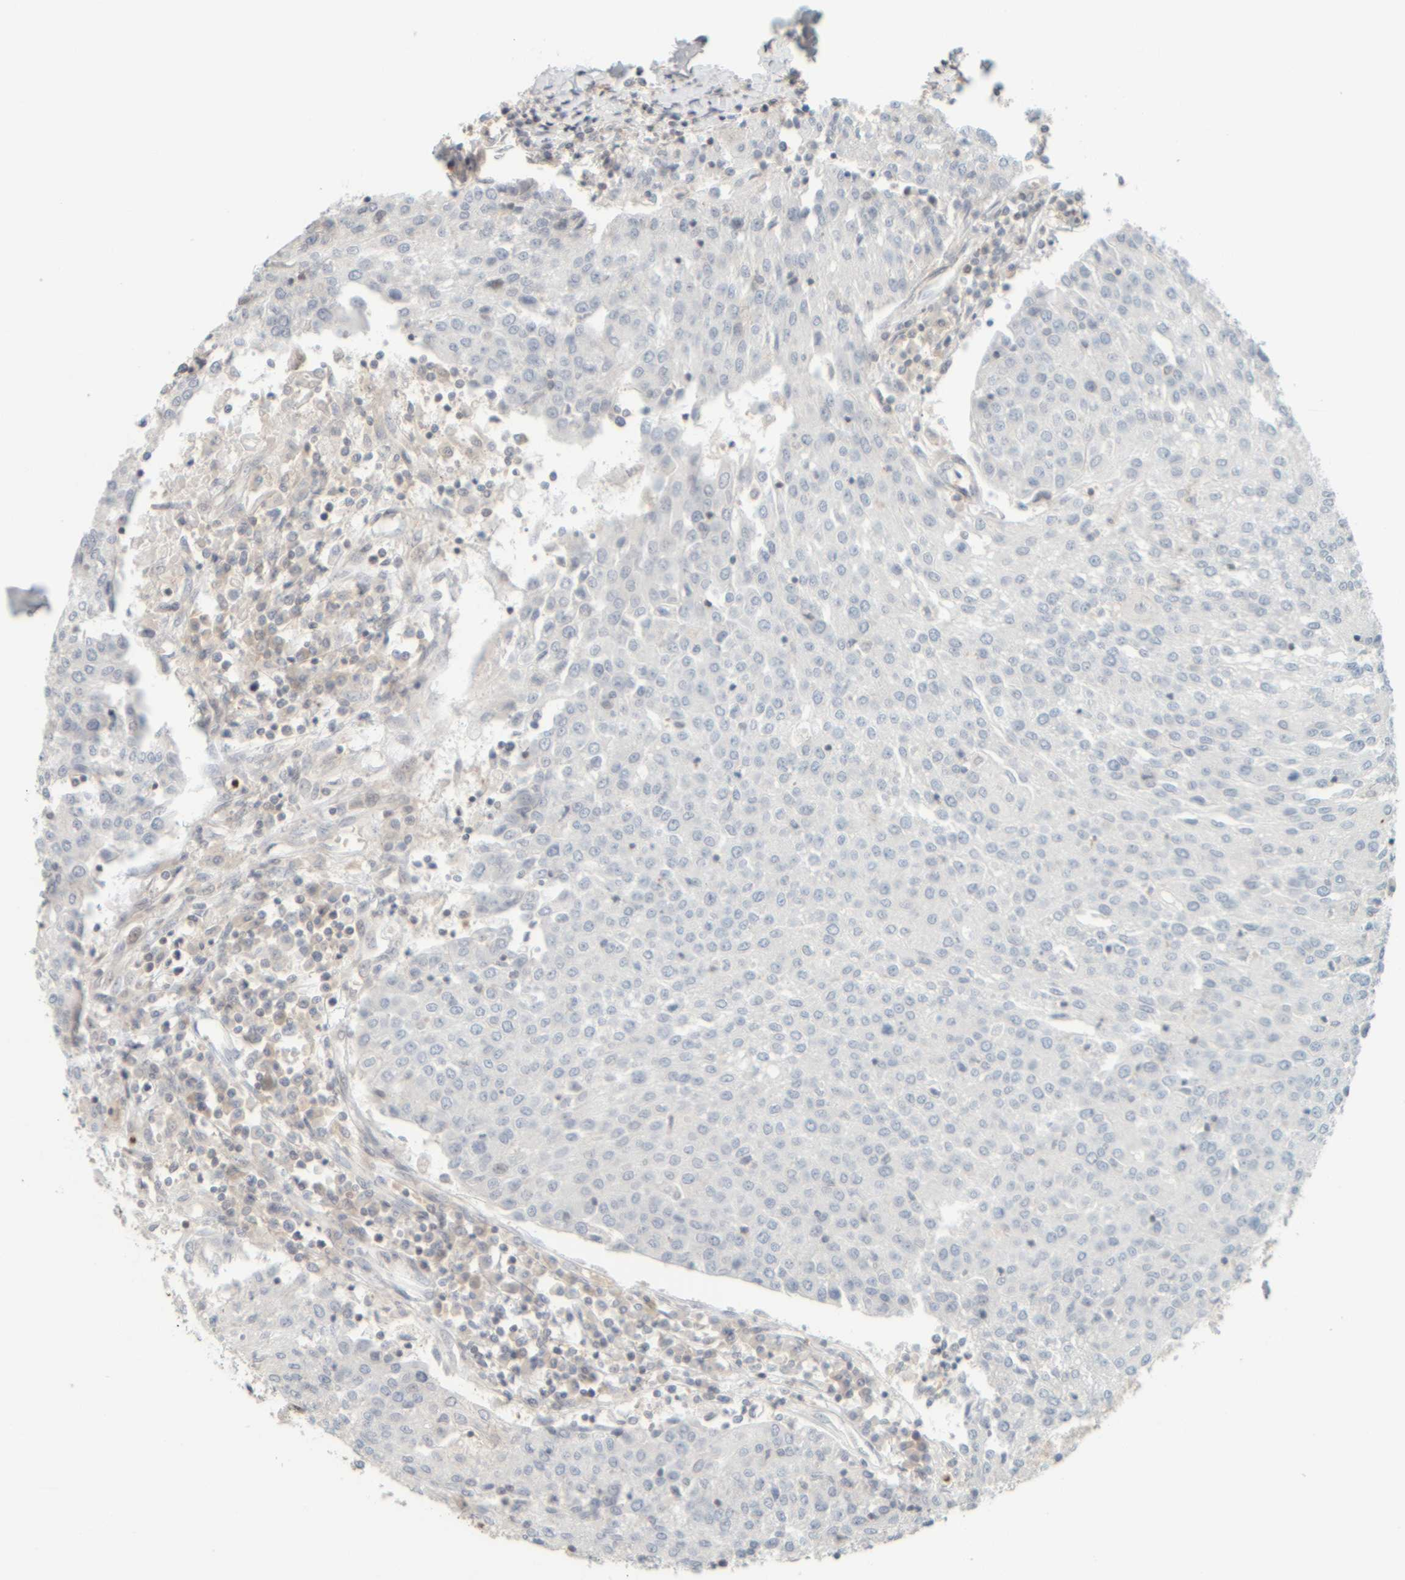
{"staining": {"intensity": "negative", "quantity": "none", "location": "none"}, "tissue": "urothelial cancer", "cell_type": "Tumor cells", "image_type": "cancer", "snomed": [{"axis": "morphology", "description": "Urothelial carcinoma, High grade"}, {"axis": "topography", "description": "Urinary bladder"}], "caption": "There is no significant expression in tumor cells of high-grade urothelial carcinoma.", "gene": "PTGES3L-AARSD1", "patient": {"sex": "female", "age": 85}}